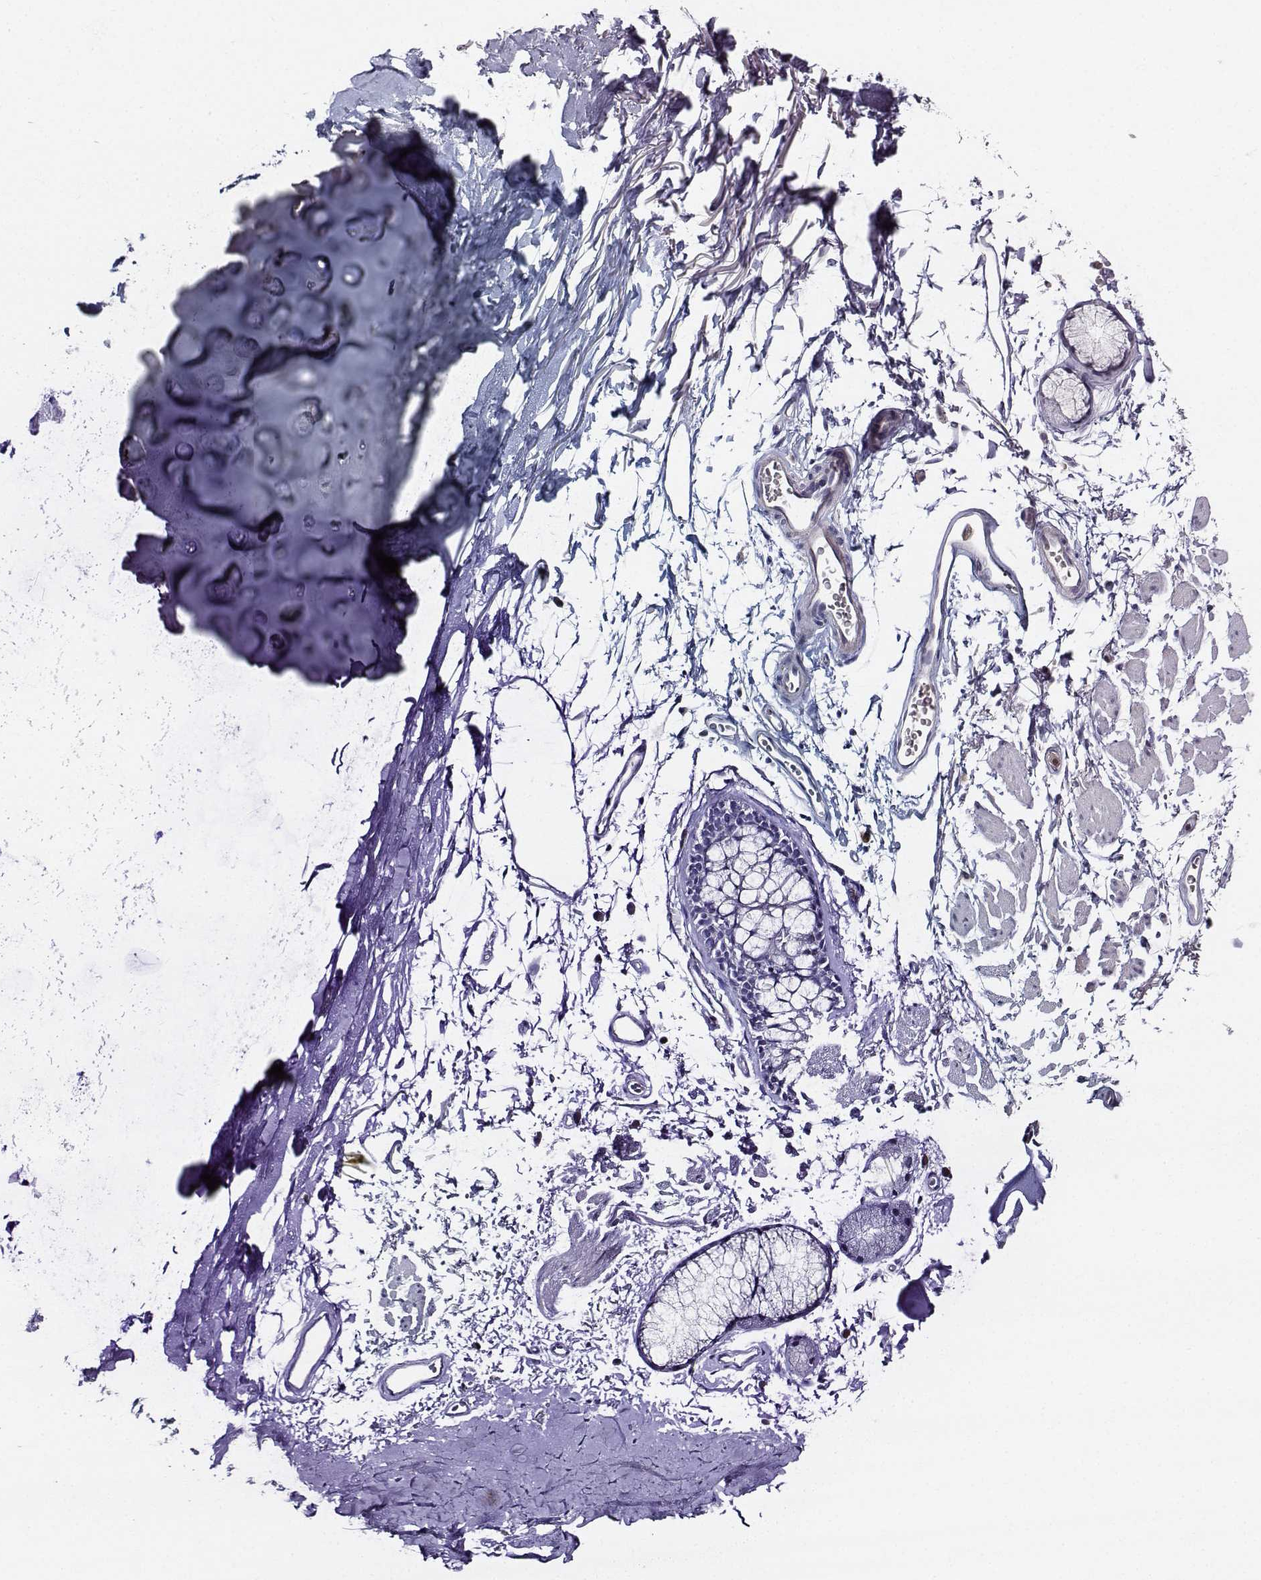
{"staining": {"intensity": "negative", "quantity": "none", "location": "none"}, "tissue": "soft tissue", "cell_type": "Chondrocytes", "image_type": "normal", "snomed": [{"axis": "morphology", "description": "Normal tissue, NOS"}, {"axis": "topography", "description": "Cartilage tissue"}, {"axis": "topography", "description": "Bronchus"}], "caption": "Immunohistochemical staining of unremarkable soft tissue shows no significant positivity in chondrocytes. (DAB IHC with hematoxylin counter stain).", "gene": "OPRD1", "patient": {"sex": "female", "age": 79}}